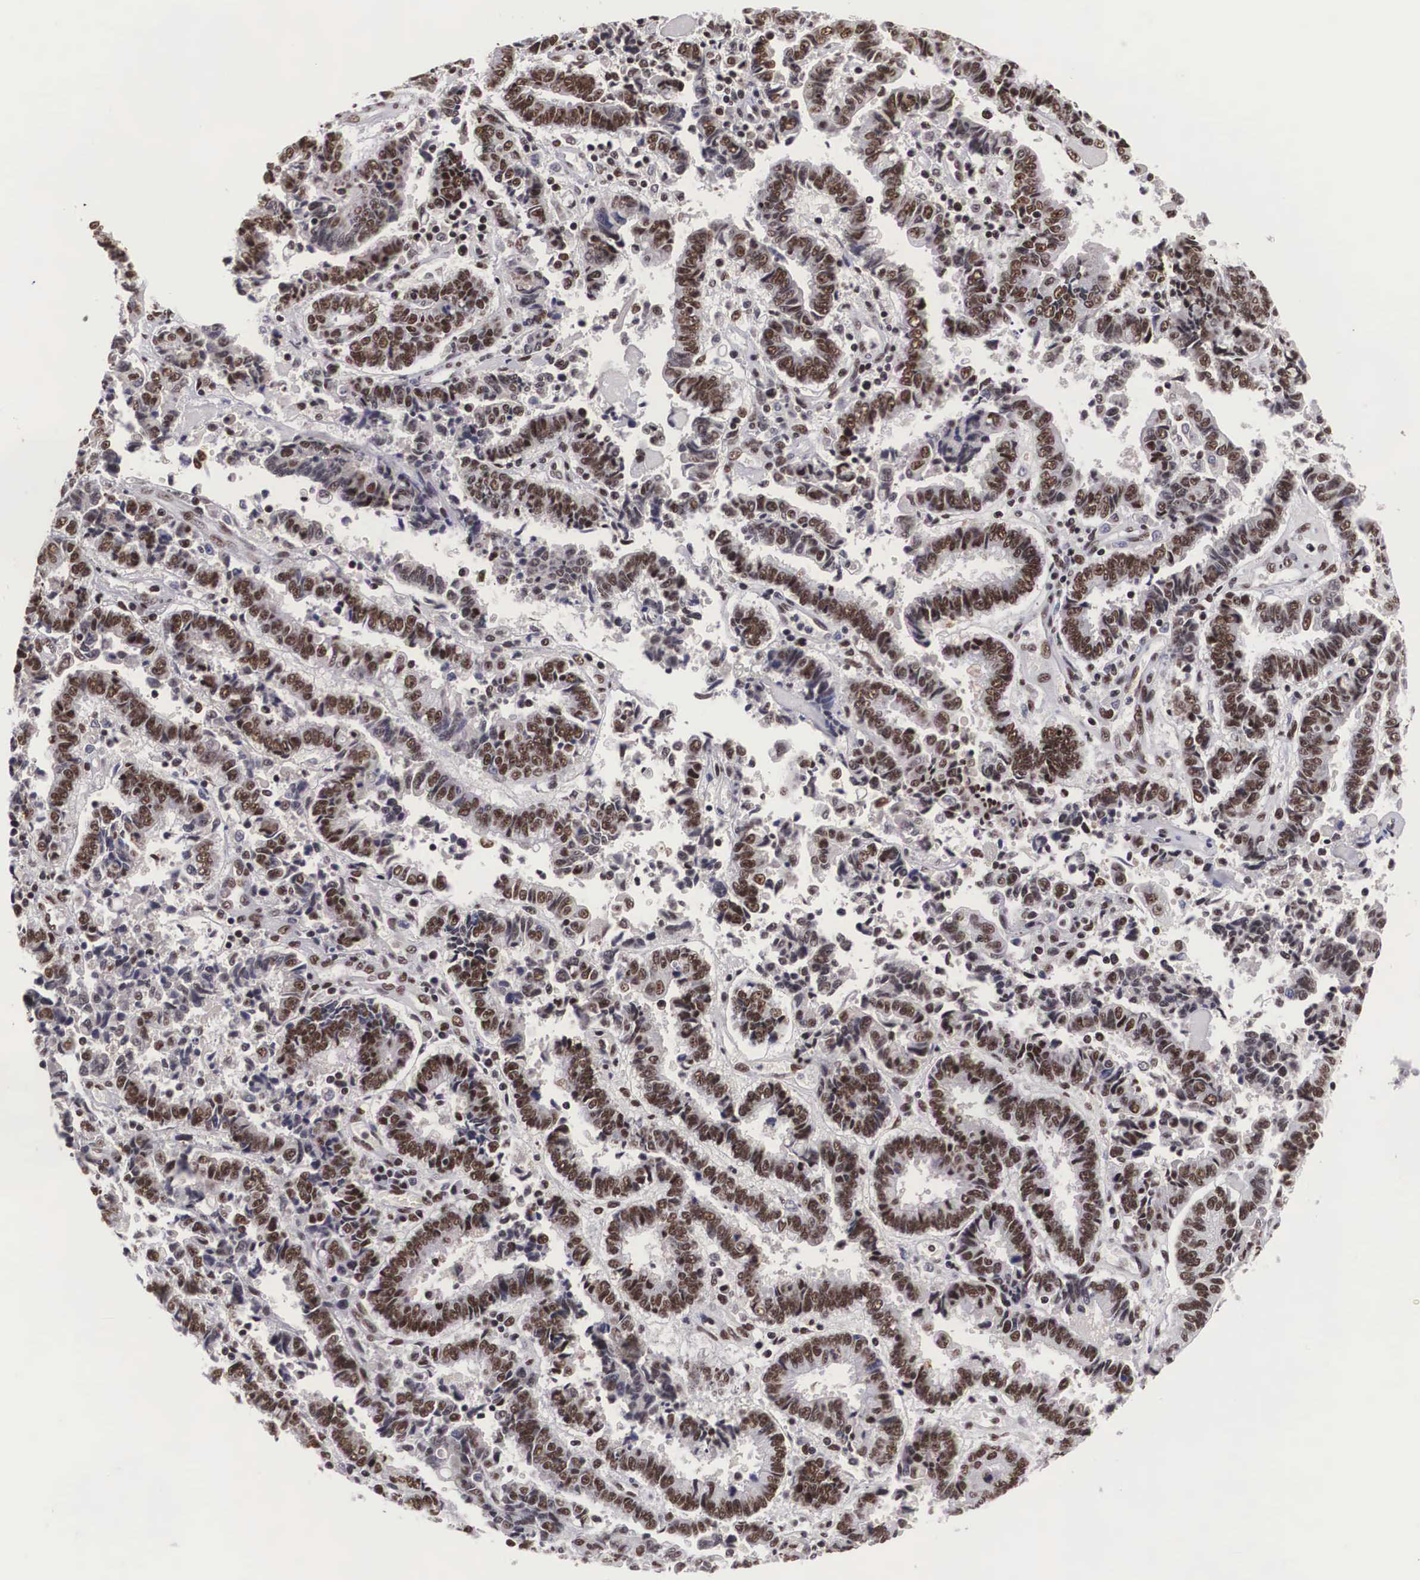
{"staining": {"intensity": "moderate", "quantity": ">75%", "location": "nuclear"}, "tissue": "endometrial cancer", "cell_type": "Tumor cells", "image_type": "cancer", "snomed": [{"axis": "morphology", "description": "Adenocarcinoma, NOS"}, {"axis": "topography", "description": "Endometrium"}], "caption": "High-magnification brightfield microscopy of endometrial cancer stained with DAB (brown) and counterstained with hematoxylin (blue). tumor cells exhibit moderate nuclear expression is present in about>75% of cells.", "gene": "SF3A1", "patient": {"sex": "female", "age": 75}}